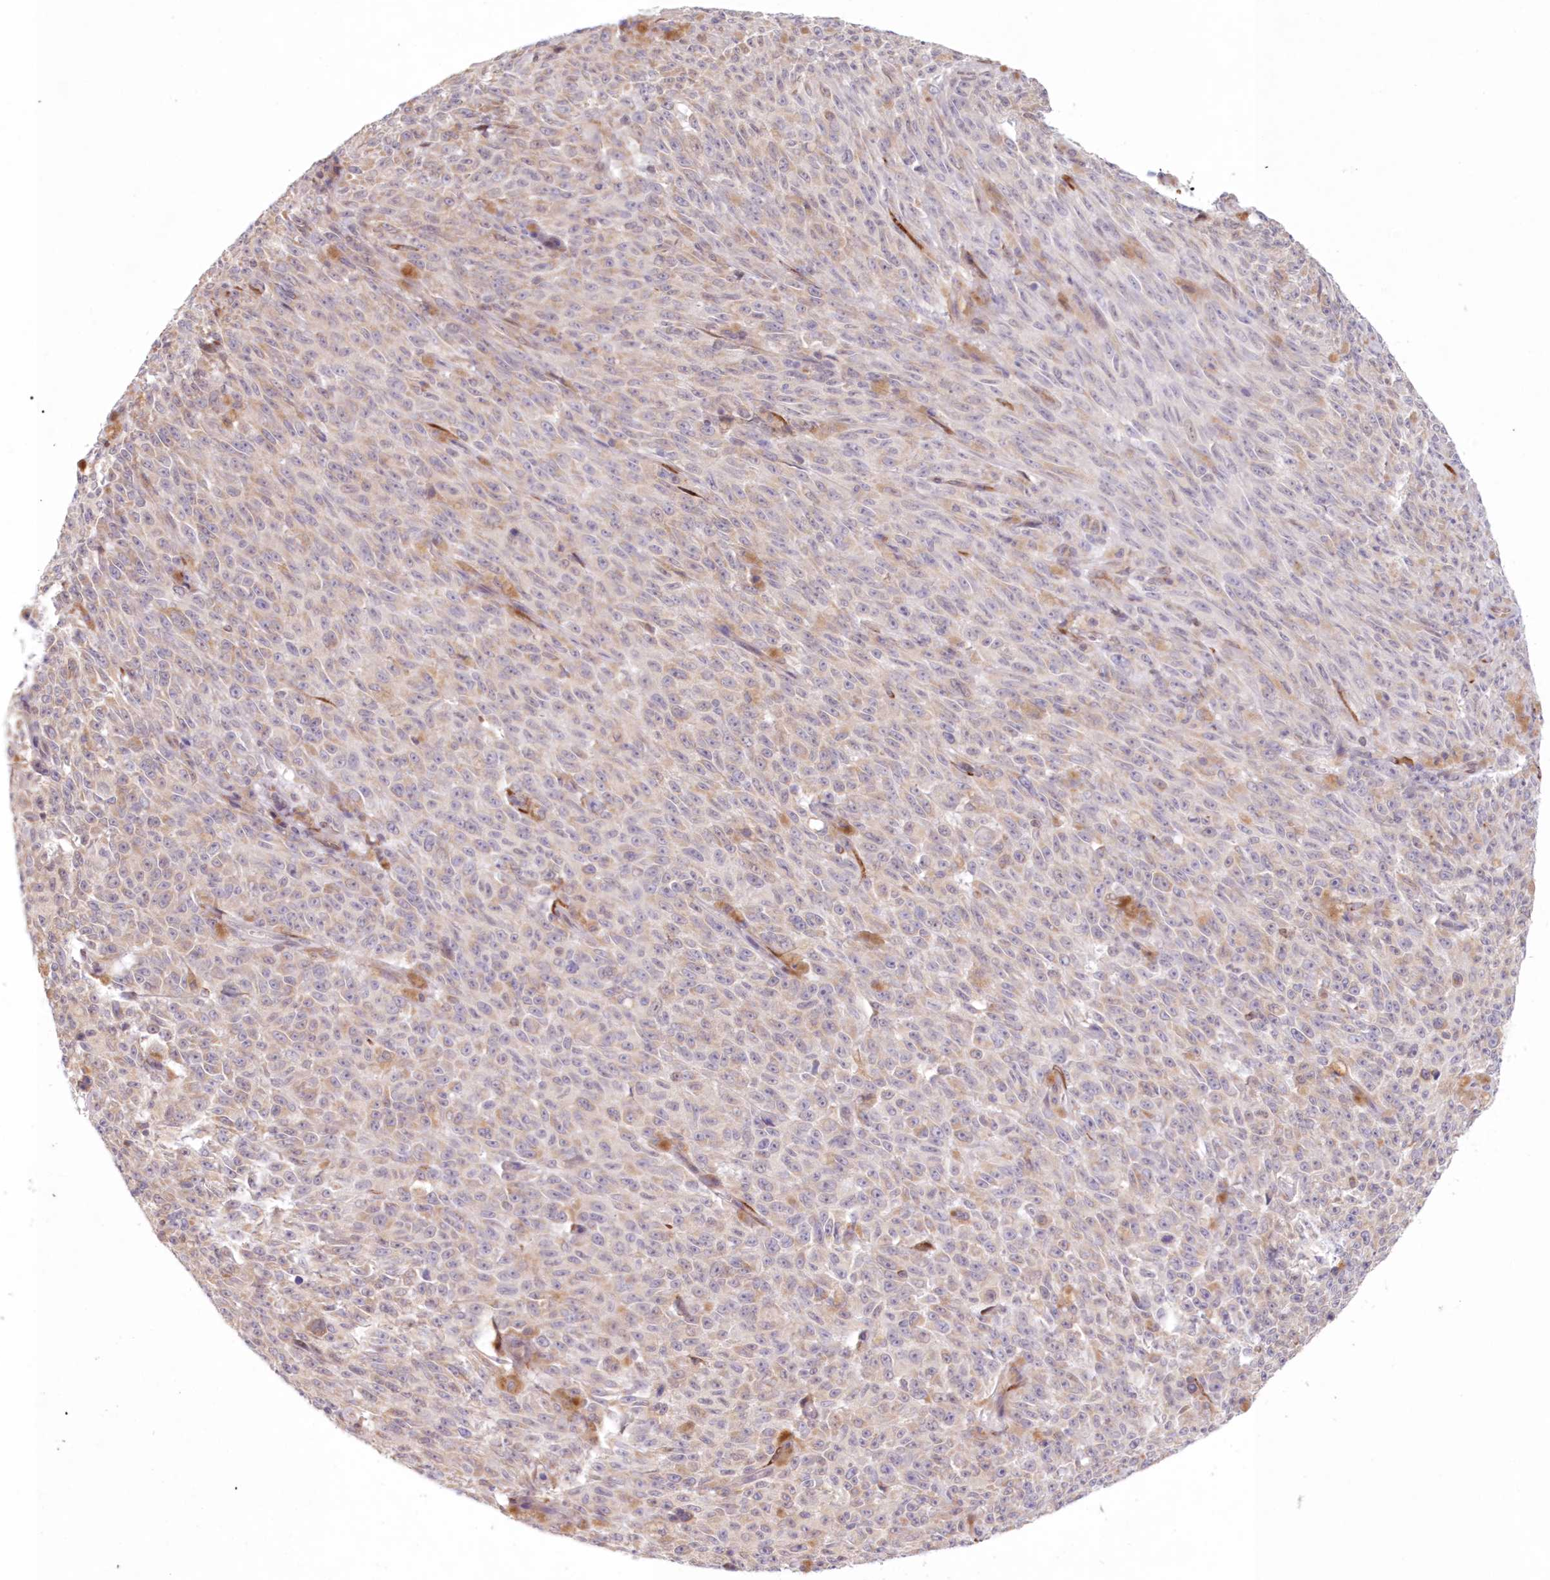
{"staining": {"intensity": "weak", "quantity": "<25%", "location": "cytoplasmic/membranous"}, "tissue": "melanoma", "cell_type": "Tumor cells", "image_type": "cancer", "snomed": [{"axis": "morphology", "description": "Malignant melanoma, NOS"}, {"axis": "topography", "description": "Skin"}], "caption": "High power microscopy histopathology image of an immunohistochemistry (IHC) image of melanoma, revealing no significant positivity in tumor cells. The staining was performed using DAB to visualize the protein expression in brown, while the nuclei were stained in blue with hematoxylin (Magnification: 20x).", "gene": "PCYOX1L", "patient": {"sex": "female", "age": 82}}